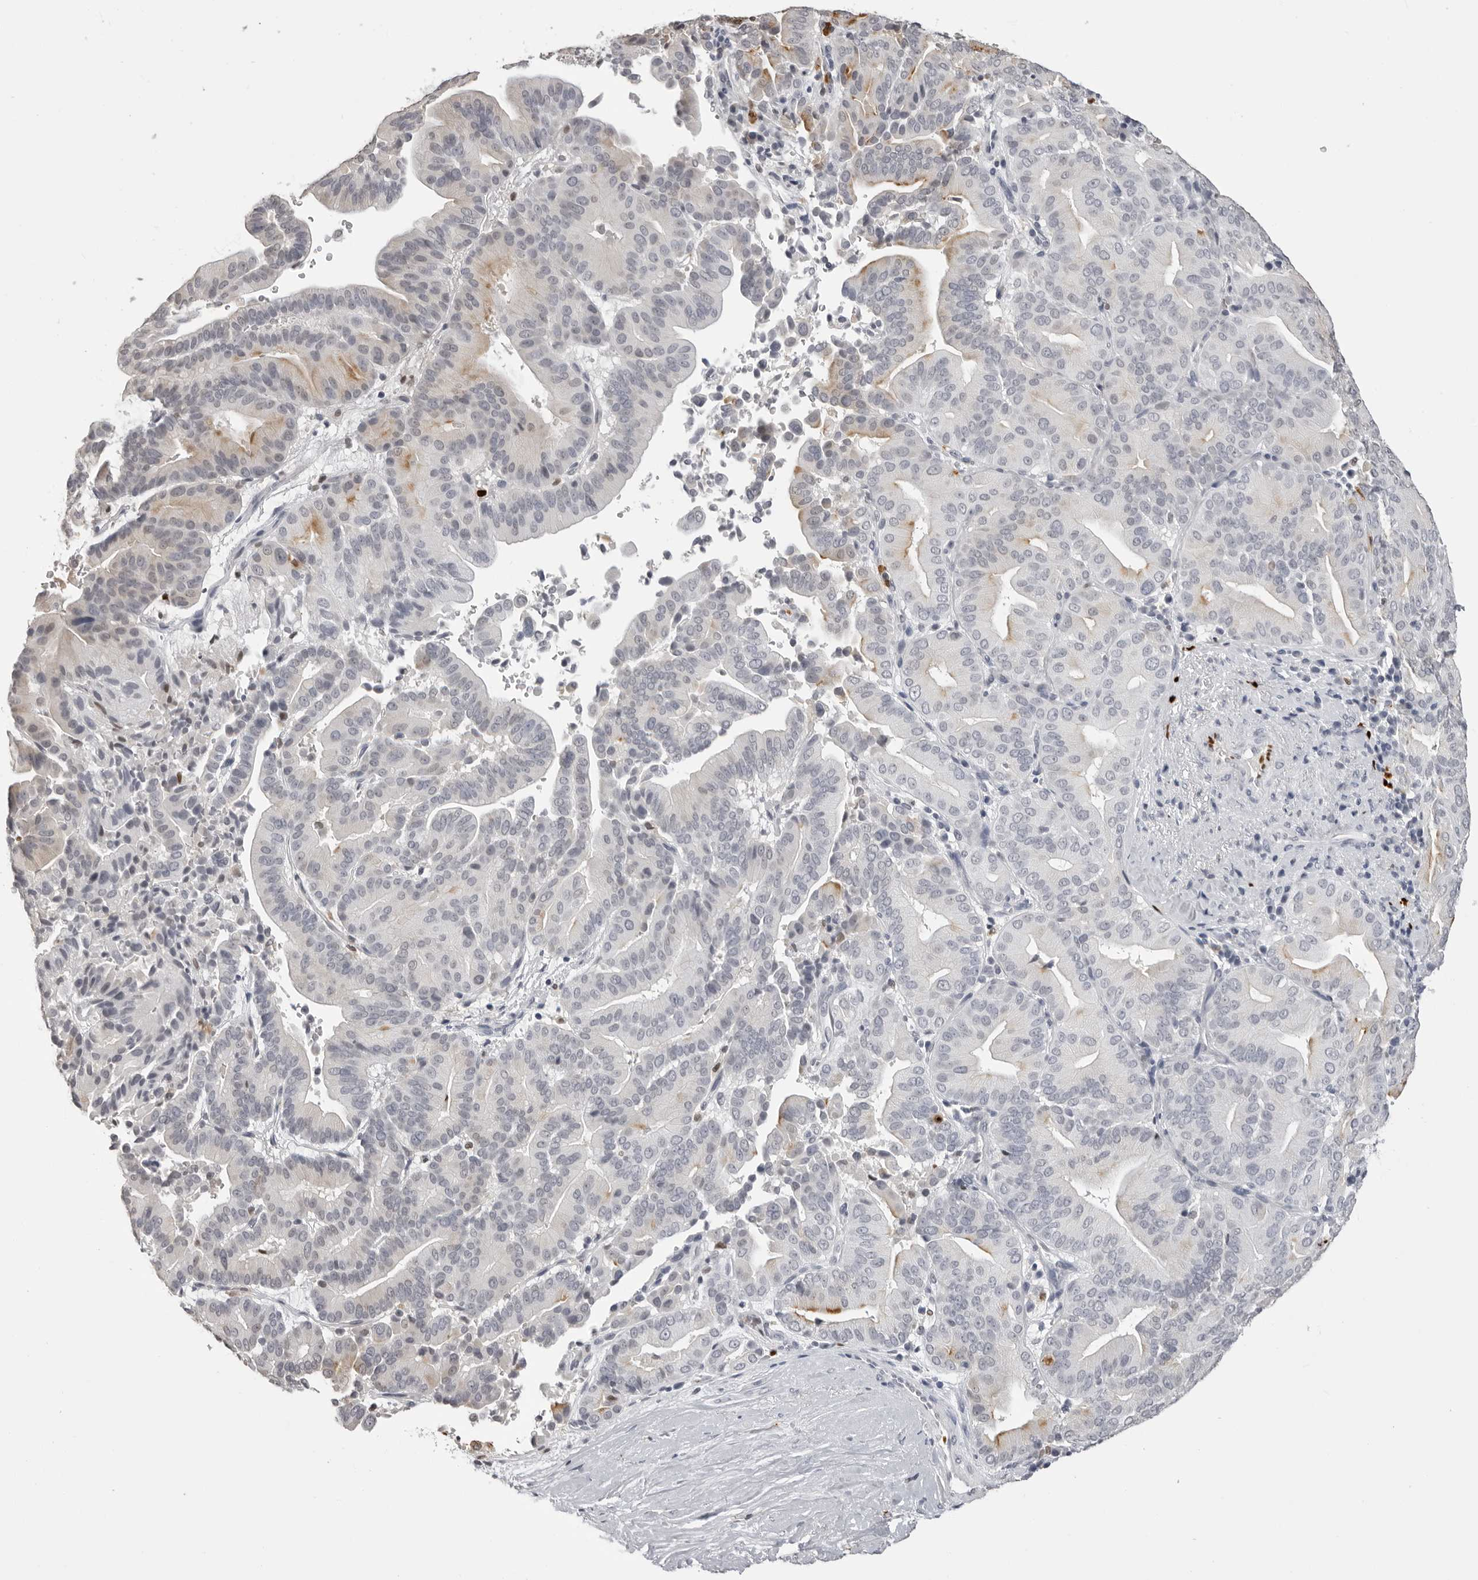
{"staining": {"intensity": "weak", "quantity": "<25%", "location": "cytoplasmic/membranous"}, "tissue": "liver cancer", "cell_type": "Tumor cells", "image_type": "cancer", "snomed": [{"axis": "morphology", "description": "Cholangiocarcinoma"}, {"axis": "topography", "description": "Liver"}], "caption": "This histopathology image is of cholangiocarcinoma (liver) stained with IHC to label a protein in brown with the nuclei are counter-stained blue. There is no staining in tumor cells. (Brightfield microscopy of DAB IHC at high magnification).", "gene": "IL31", "patient": {"sex": "female", "age": 75}}